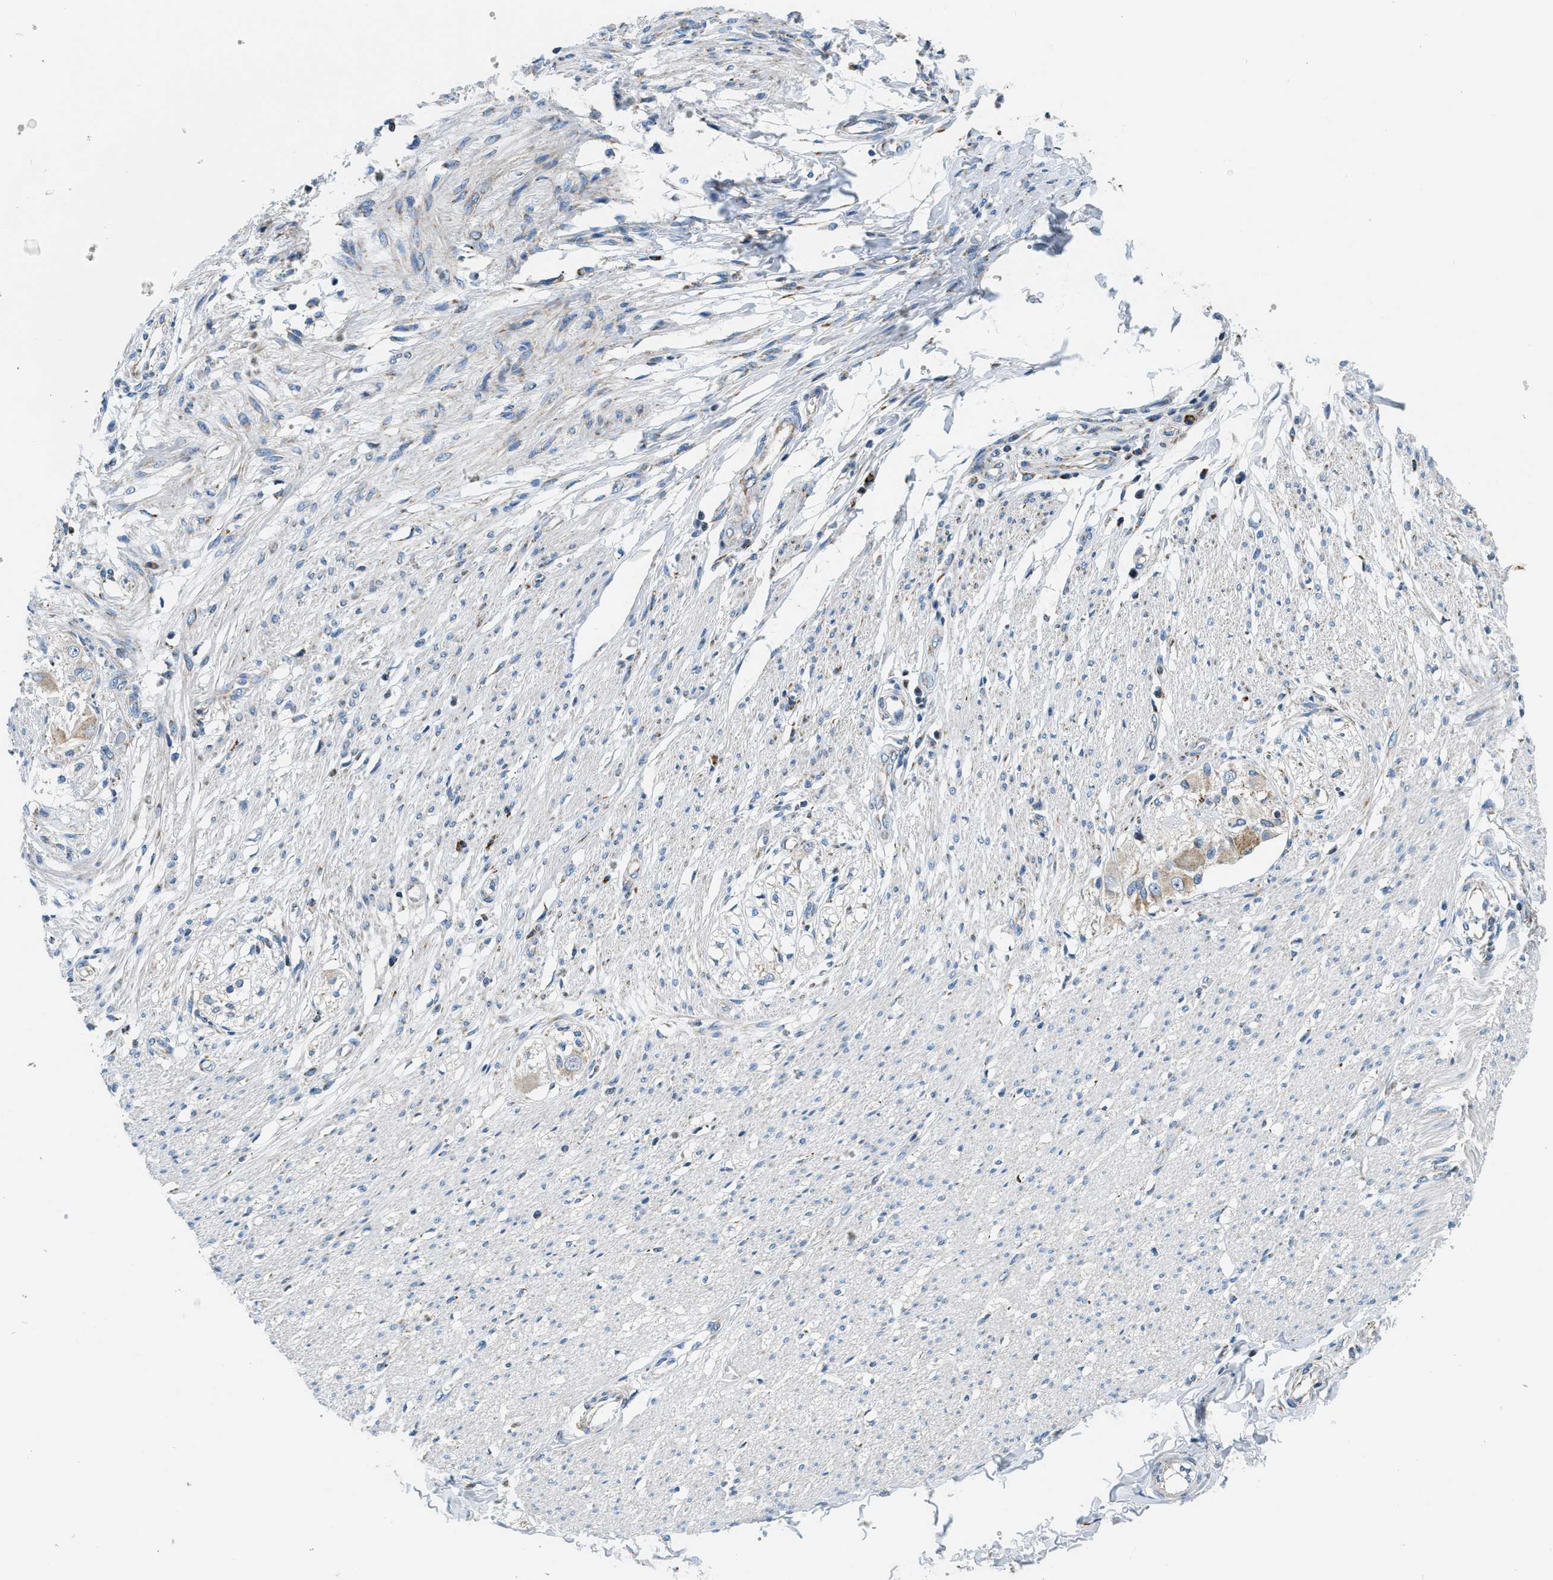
{"staining": {"intensity": "weak", "quantity": "<25%", "location": "cytoplasmic/membranous"}, "tissue": "smooth muscle", "cell_type": "Smooth muscle cells", "image_type": "normal", "snomed": [{"axis": "morphology", "description": "Normal tissue, NOS"}, {"axis": "morphology", "description": "Adenocarcinoma, NOS"}, {"axis": "topography", "description": "Colon"}, {"axis": "topography", "description": "Peripheral nerve tissue"}], "caption": "Immunohistochemical staining of benign smooth muscle displays no significant expression in smooth muscle cells. (DAB (3,3'-diaminobenzidine) IHC with hematoxylin counter stain).", "gene": "ACADVL", "patient": {"sex": "male", "age": 14}}